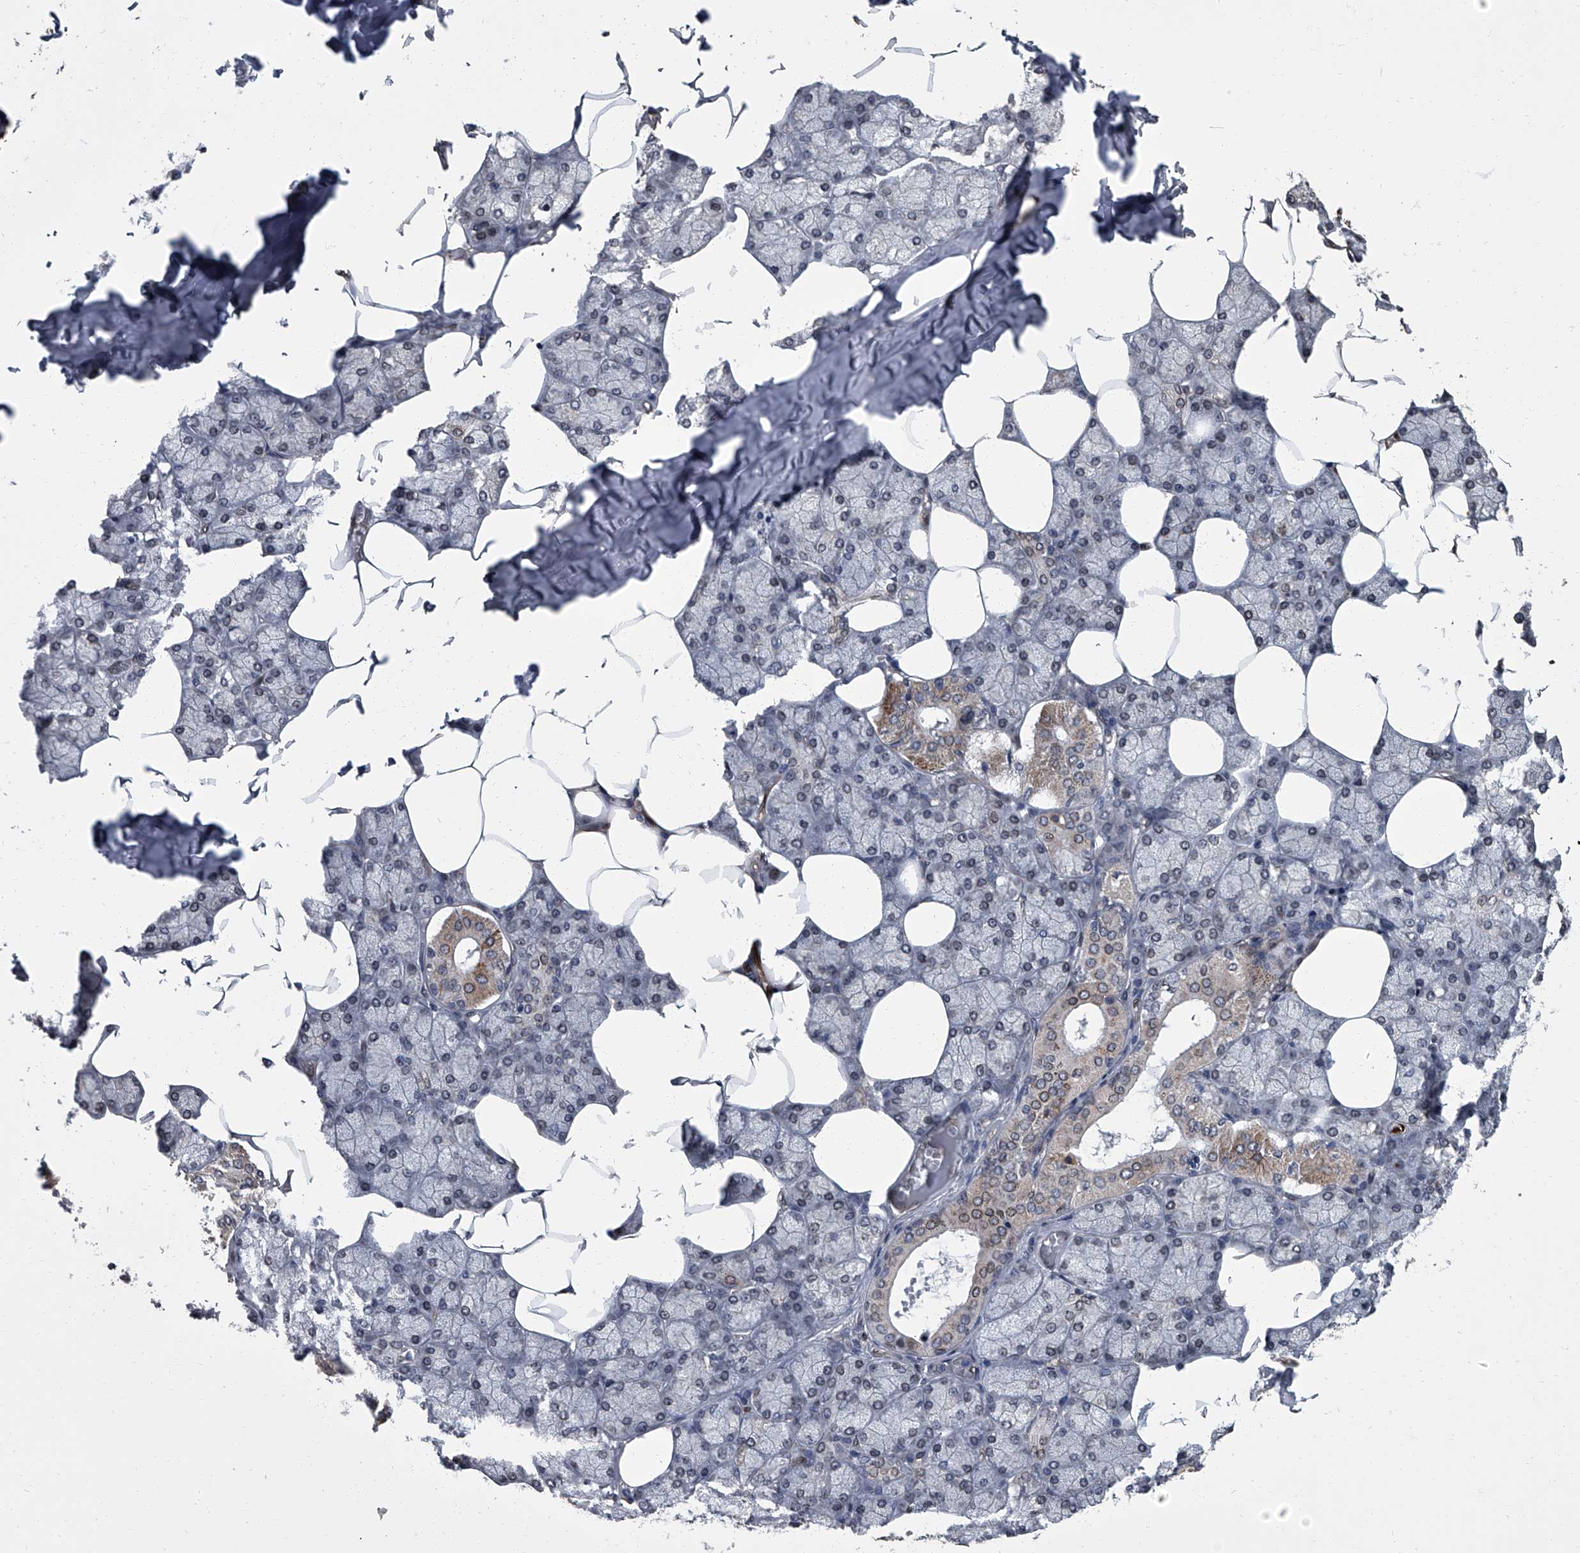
{"staining": {"intensity": "strong", "quantity": "25%-75%", "location": "cytoplasmic/membranous,nuclear"}, "tissue": "salivary gland", "cell_type": "Glandular cells", "image_type": "normal", "snomed": [{"axis": "morphology", "description": "Normal tissue, NOS"}, {"axis": "topography", "description": "Salivary gland"}], "caption": "About 25%-75% of glandular cells in normal human salivary gland demonstrate strong cytoplasmic/membranous,nuclear protein staining as visualized by brown immunohistochemical staining.", "gene": "LRRC8C", "patient": {"sex": "male", "age": 62}}